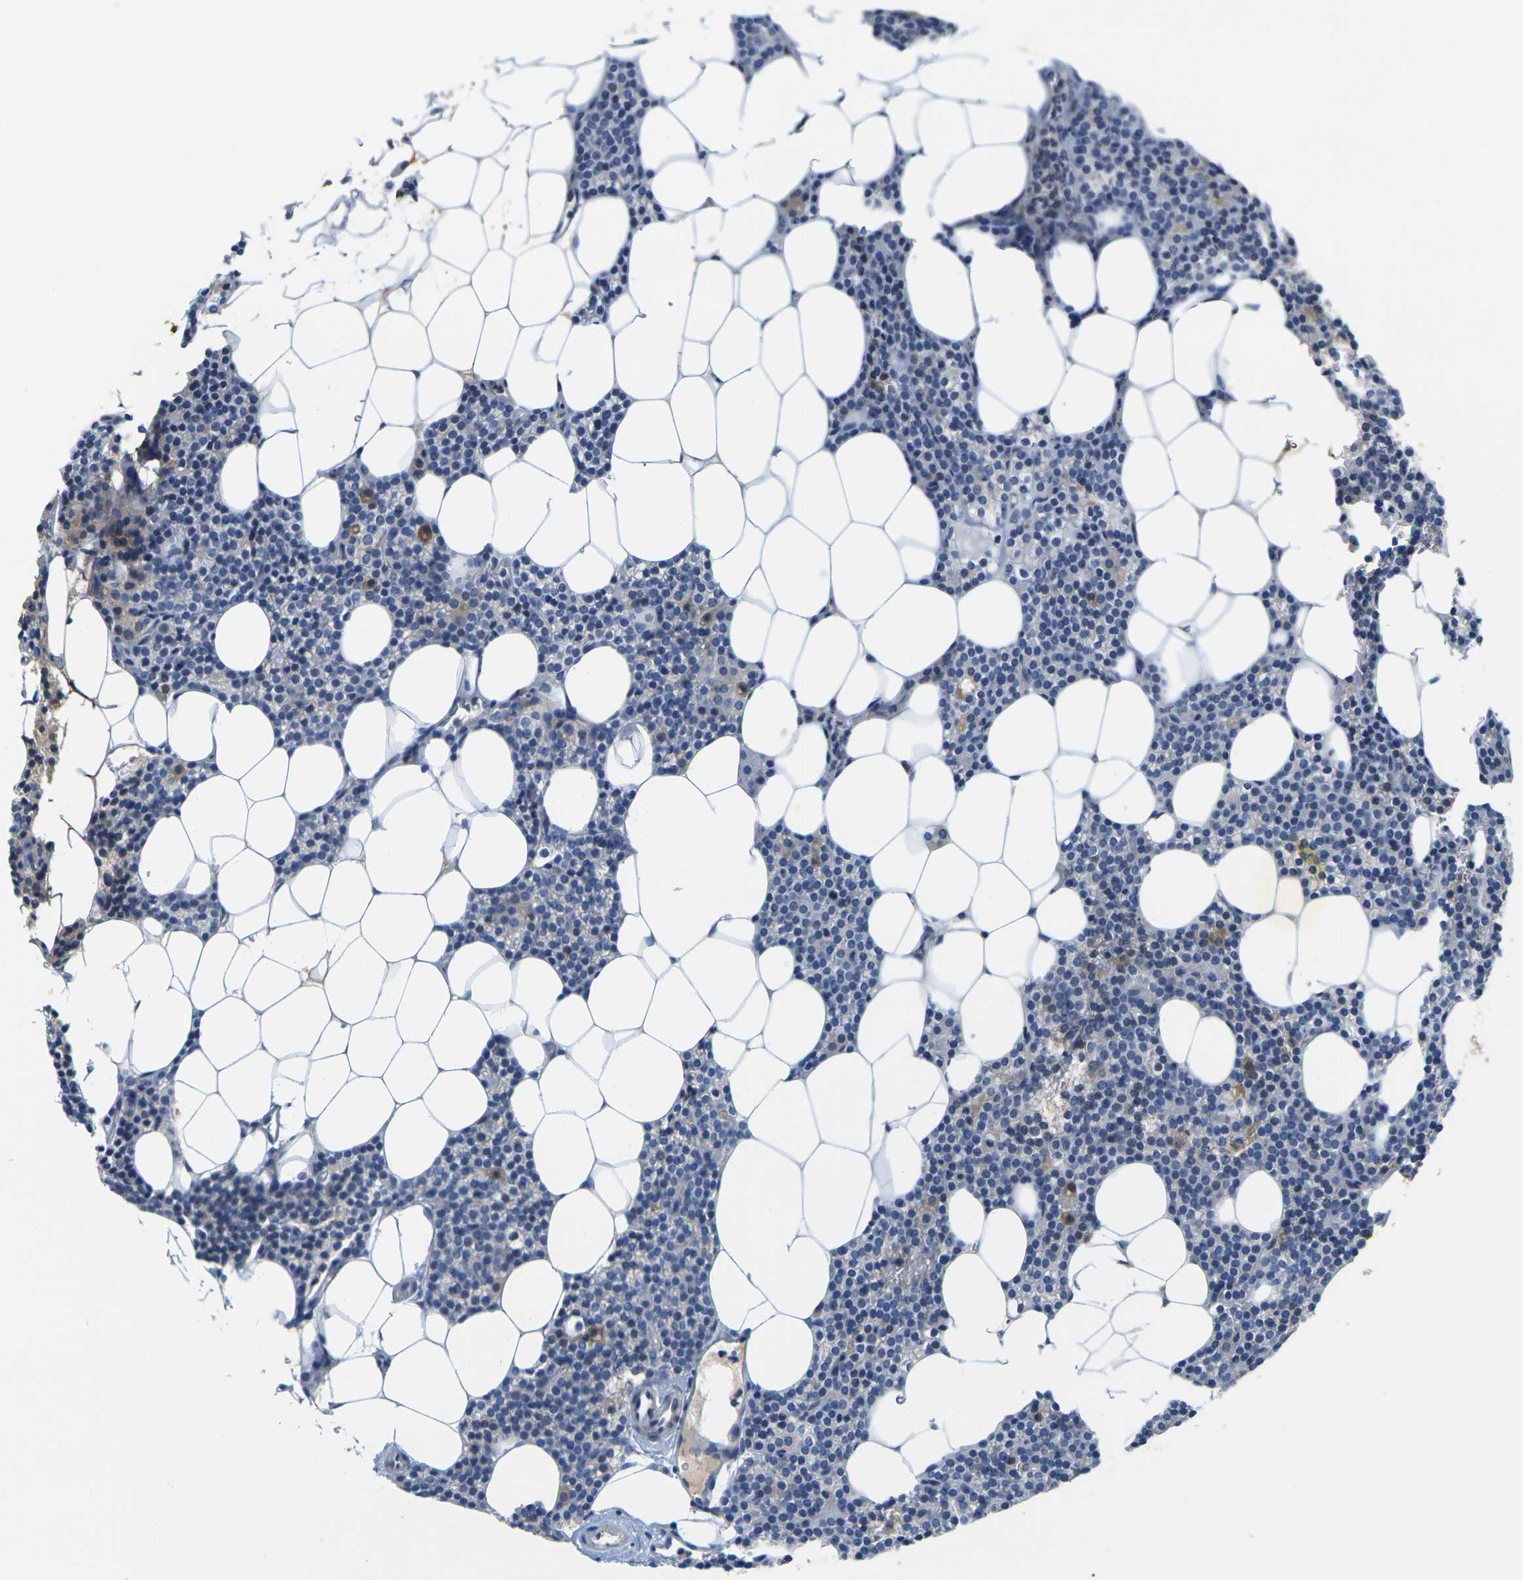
{"staining": {"intensity": "negative", "quantity": "none", "location": "none"}, "tissue": "parathyroid gland", "cell_type": "Glandular cells", "image_type": "normal", "snomed": [{"axis": "morphology", "description": "Normal tissue, NOS"}, {"axis": "morphology", "description": "Adenoma, NOS"}, {"axis": "topography", "description": "Parathyroid gland"}], "caption": "IHC photomicrograph of normal parathyroid gland stained for a protein (brown), which demonstrates no expression in glandular cells. The staining was performed using DAB to visualize the protein expression in brown, while the nuclei were stained in blue with hematoxylin (Magnification: 20x).", "gene": "OTOF", "patient": {"sex": "female", "age": 51}}